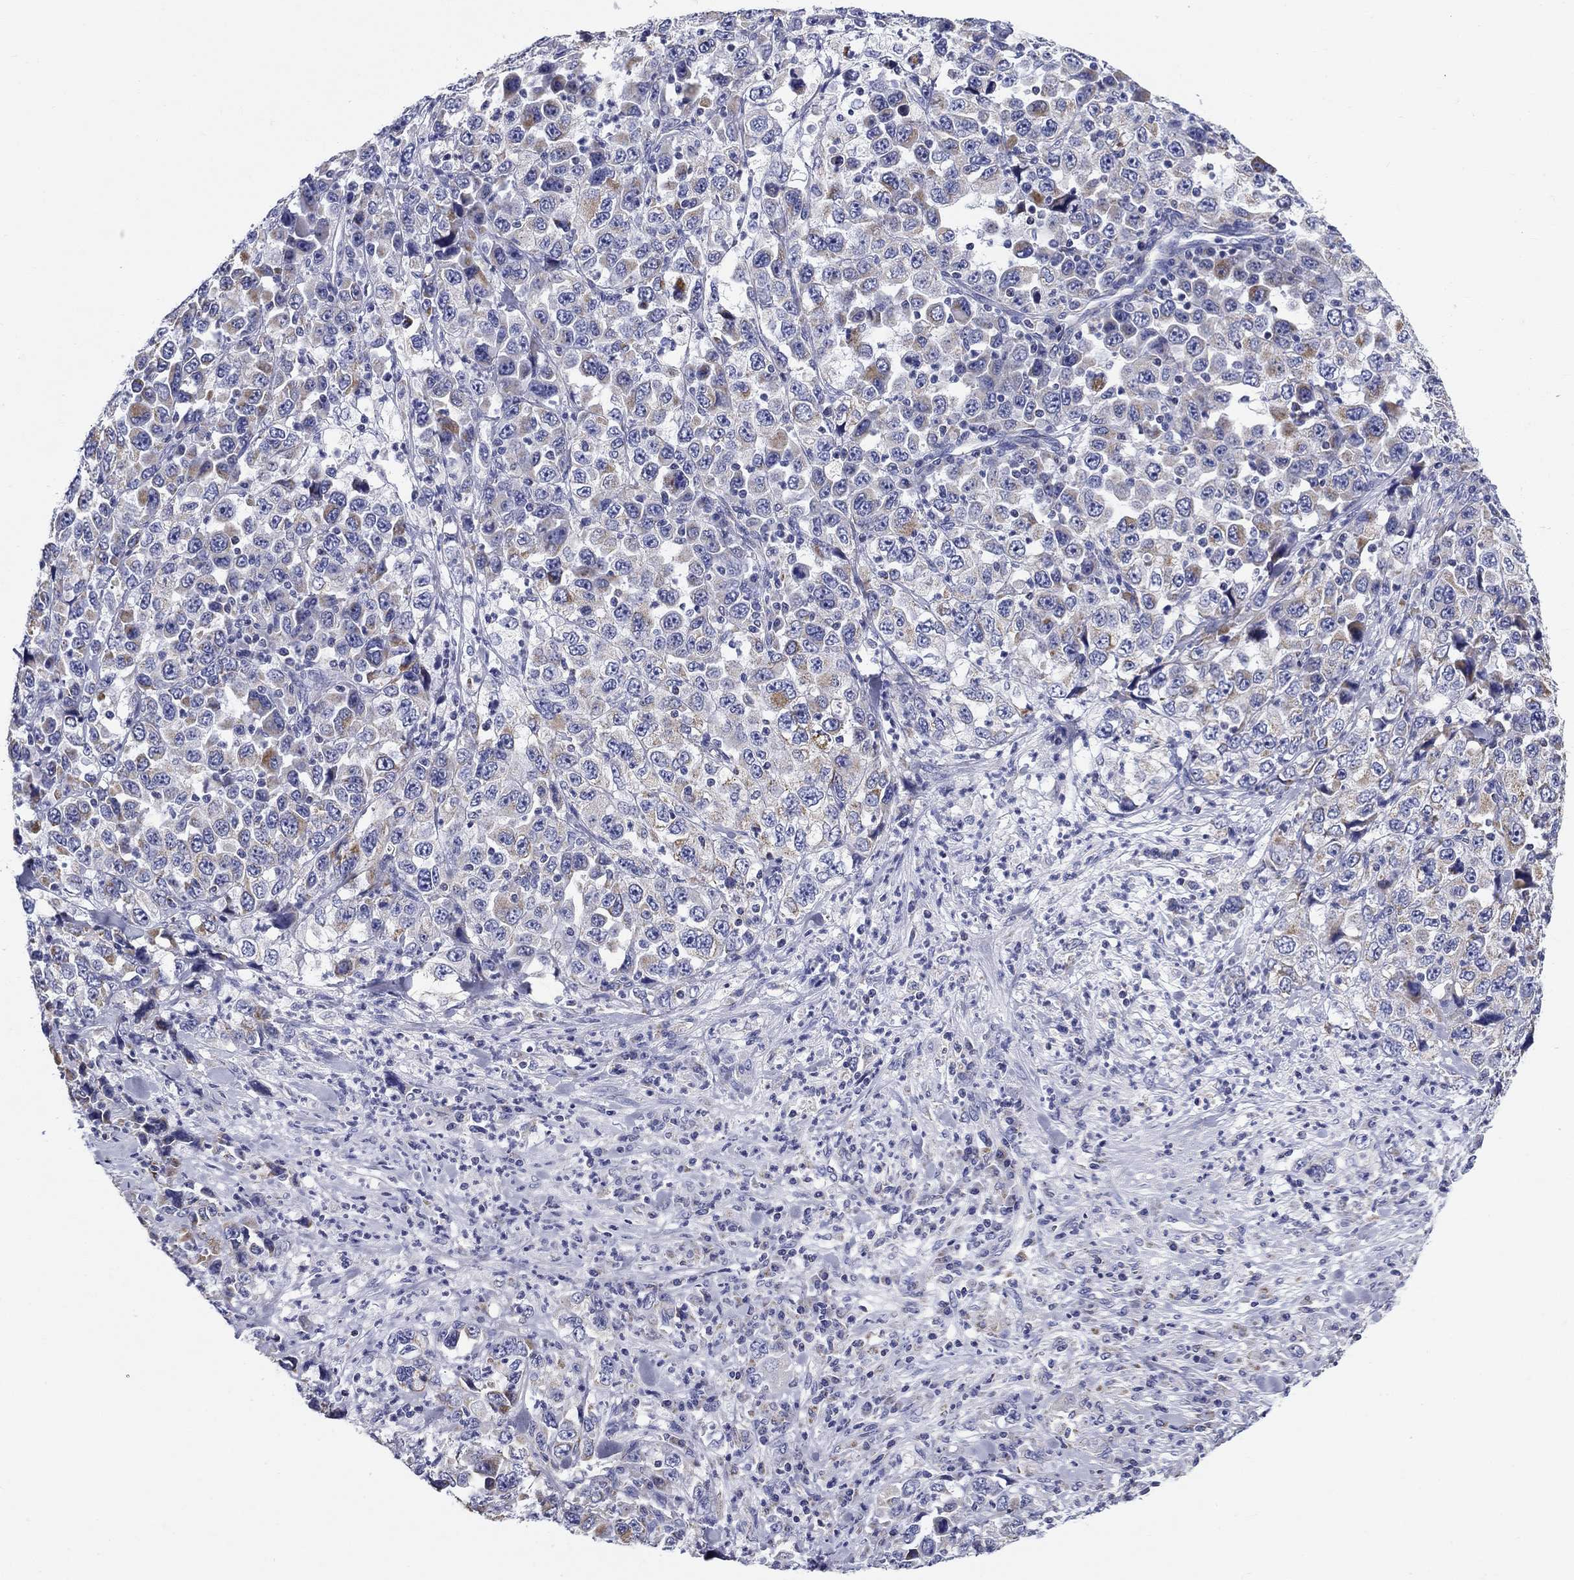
{"staining": {"intensity": "weak", "quantity": "<25%", "location": "cytoplasmic/membranous"}, "tissue": "stomach cancer", "cell_type": "Tumor cells", "image_type": "cancer", "snomed": [{"axis": "morphology", "description": "Normal tissue, NOS"}, {"axis": "morphology", "description": "Adenocarcinoma, NOS"}, {"axis": "topography", "description": "Stomach, upper"}, {"axis": "topography", "description": "Stomach"}], "caption": "An IHC histopathology image of stomach cancer (adenocarcinoma) is shown. There is no staining in tumor cells of stomach cancer (adenocarcinoma).", "gene": "UPB1", "patient": {"sex": "male", "age": 59}}